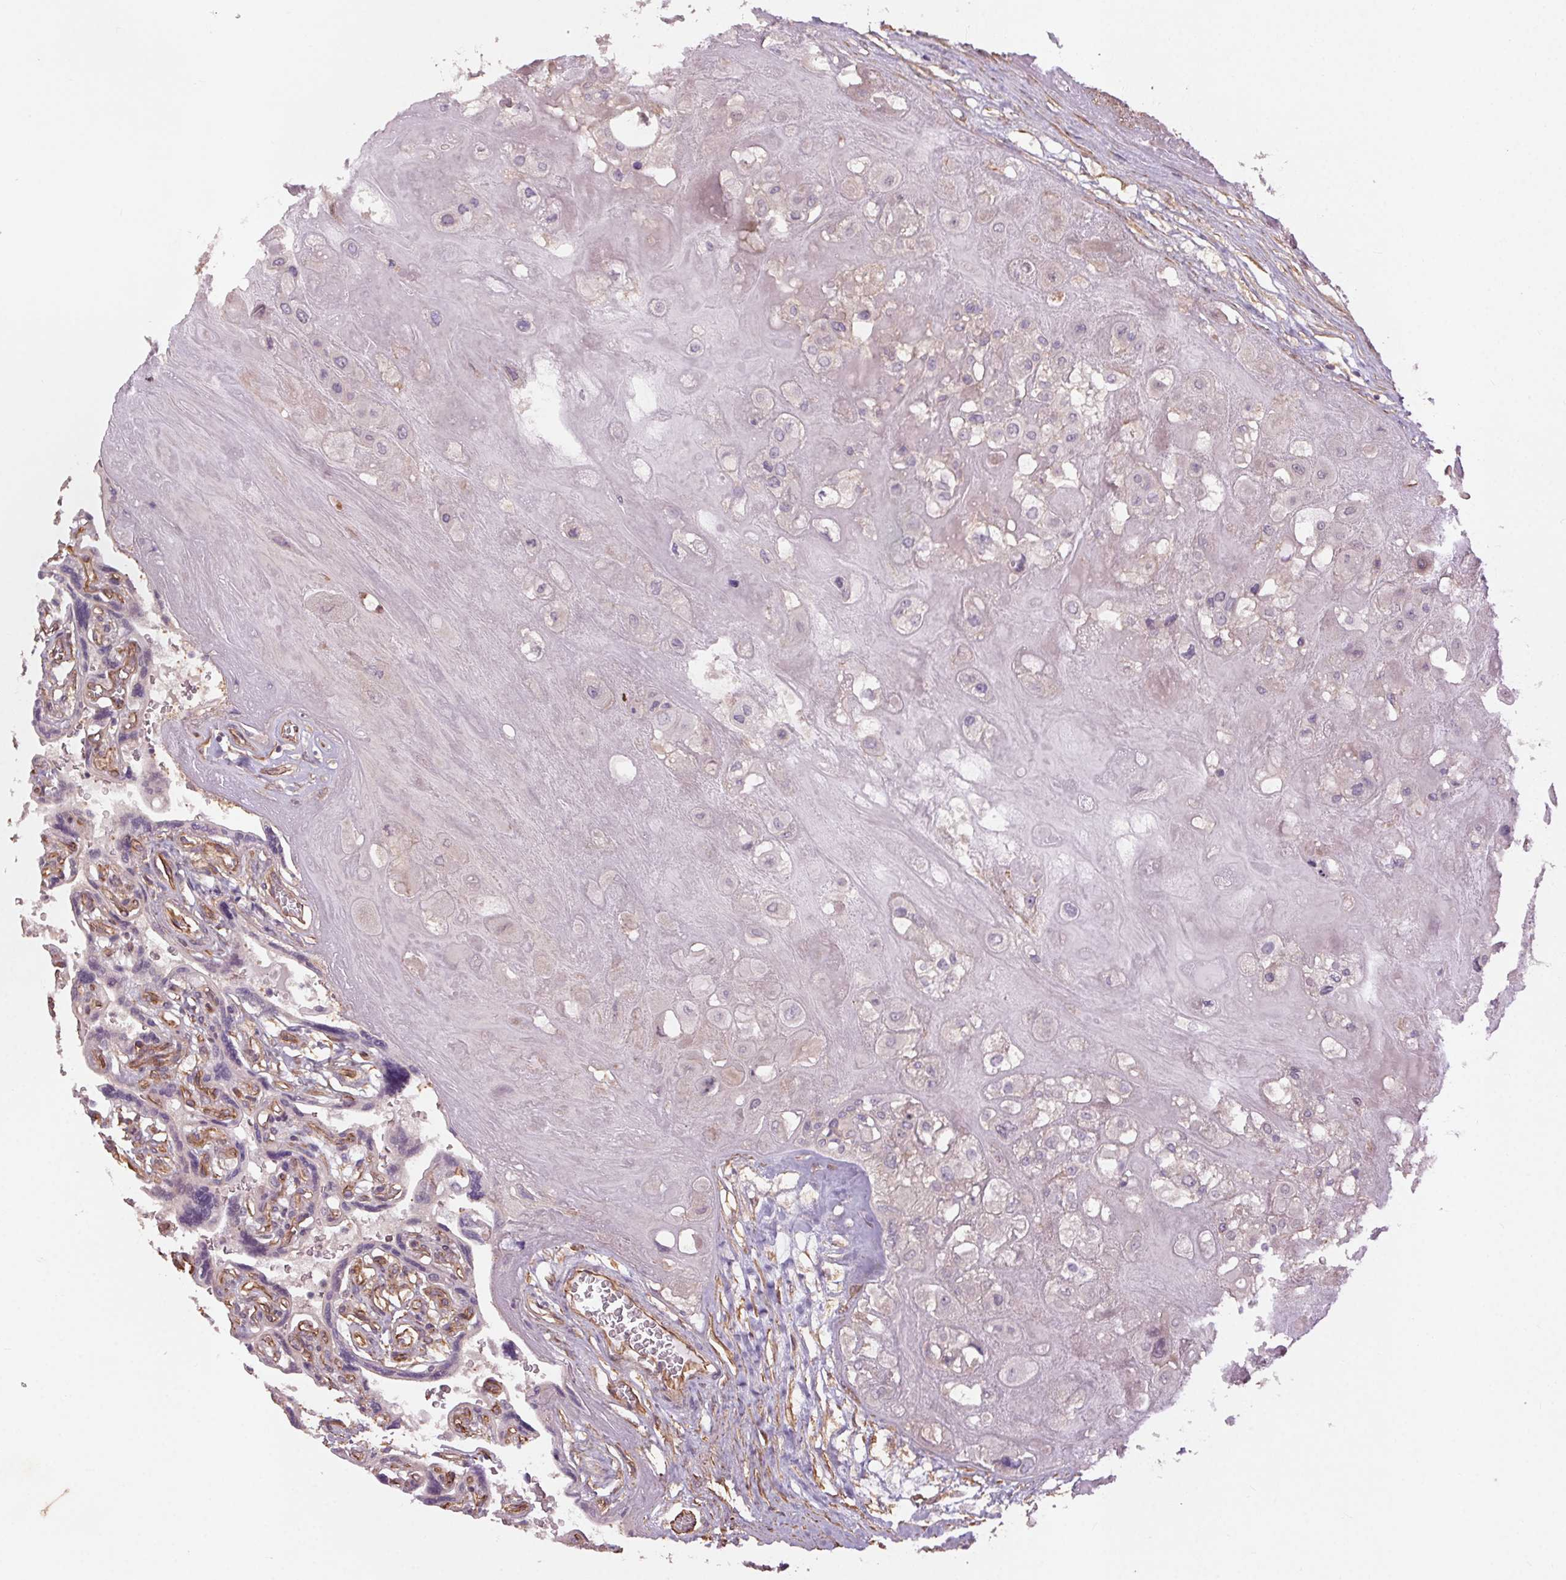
{"staining": {"intensity": "weak", "quantity": "25%-75%", "location": "cytoplasmic/membranous"}, "tissue": "placenta", "cell_type": "Decidual cells", "image_type": "normal", "snomed": [{"axis": "morphology", "description": "Normal tissue, NOS"}, {"axis": "topography", "description": "Placenta"}], "caption": "Benign placenta displays weak cytoplasmic/membranous staining in about 25%-75% of decidual cells, visualized by immunohistochemistry.", "gene": "CCSER1", "patient": {"sex": "female", "age": 32}}